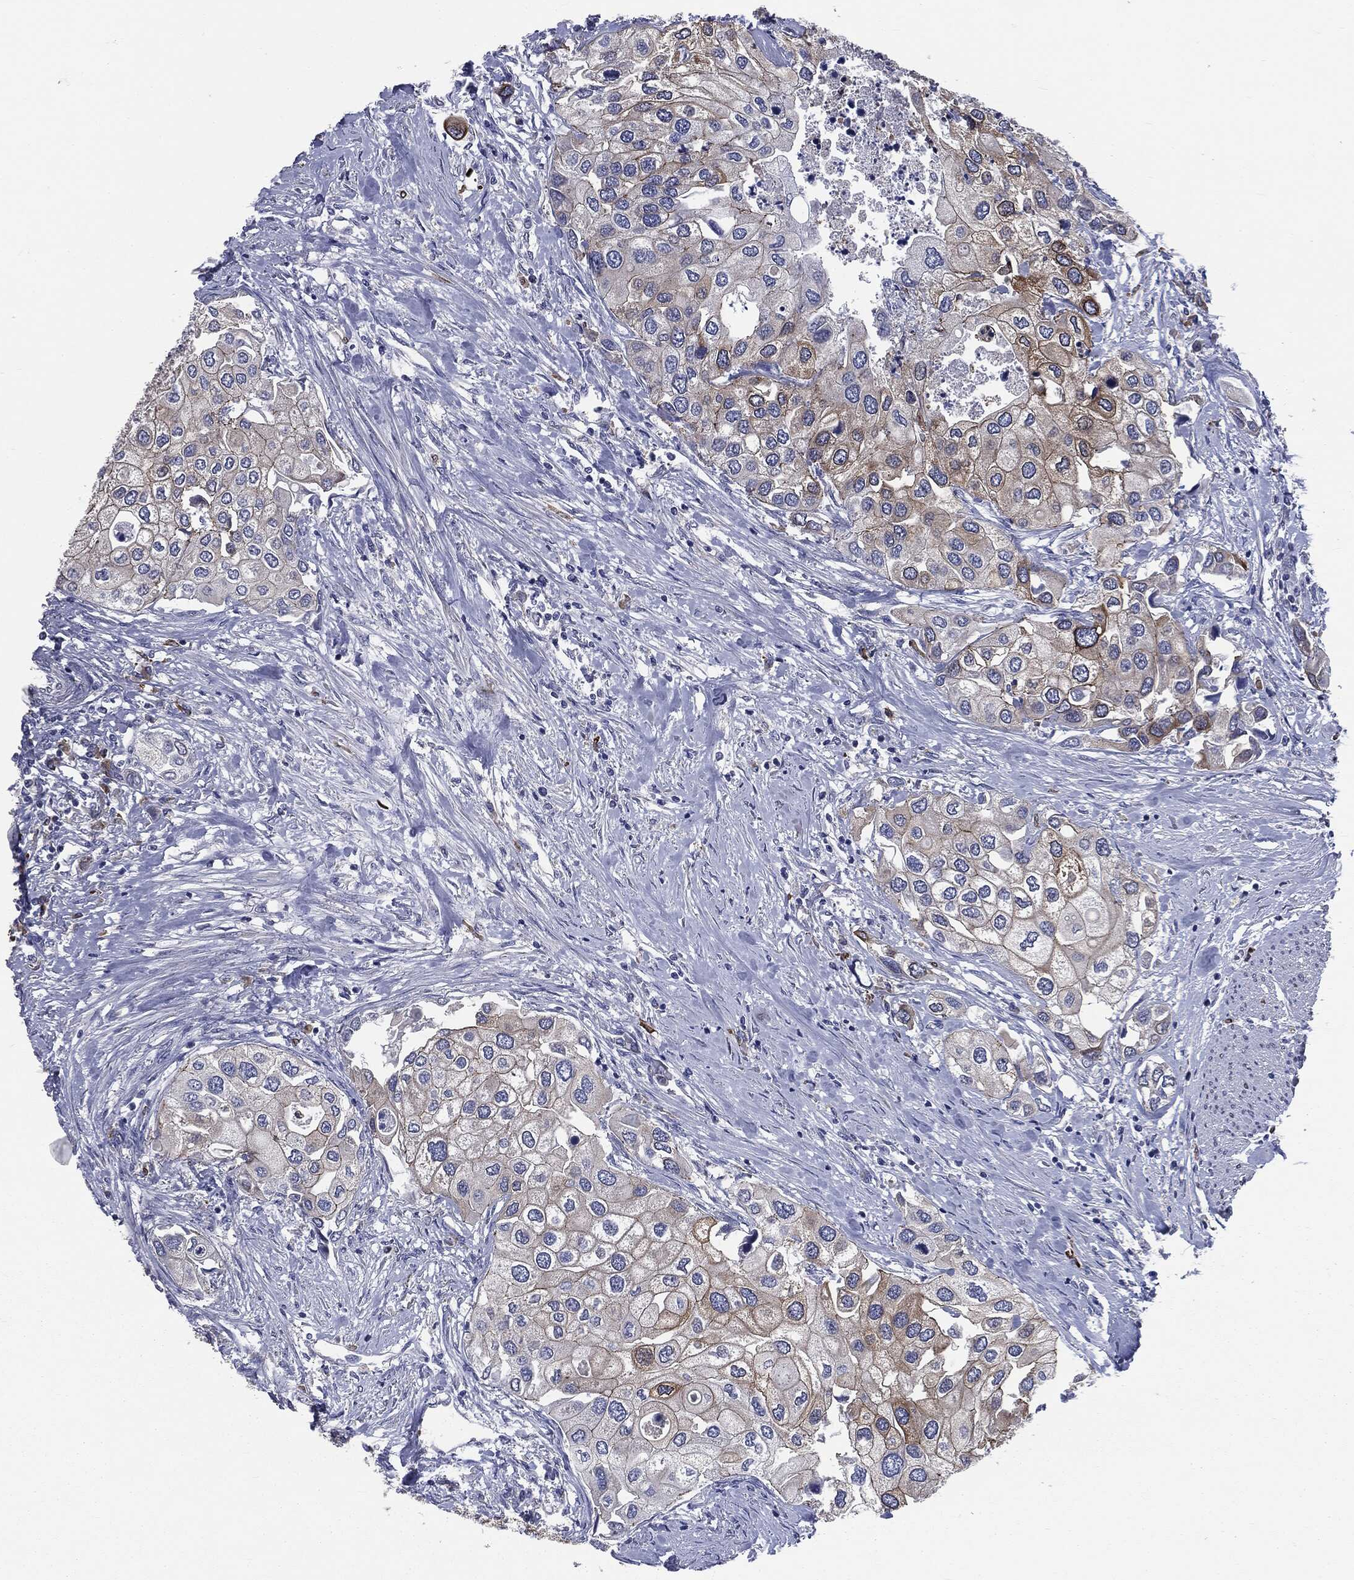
{"staining": {"intensity": "moderate", "quantity": "<25%", "location": "cytoplasmic/membranous"}, "tissue": "urothelial cancer", "cell_type": "Tumor cells", "image_type": "cancer", "snomed": [{"axis": "morphology", "description": "Urothelial carcinoma, High grade"}, {"axis": "topography", "description": "Urinary bladder"}], "caption": "DAB immunohistochemical staining of human urothelial cancer shows moderate cytoplasmic/membranous protein expression in about <25% of tumor cells.", "gene": "PTGS2", "patient": {"sex": "male", "age": 64}}